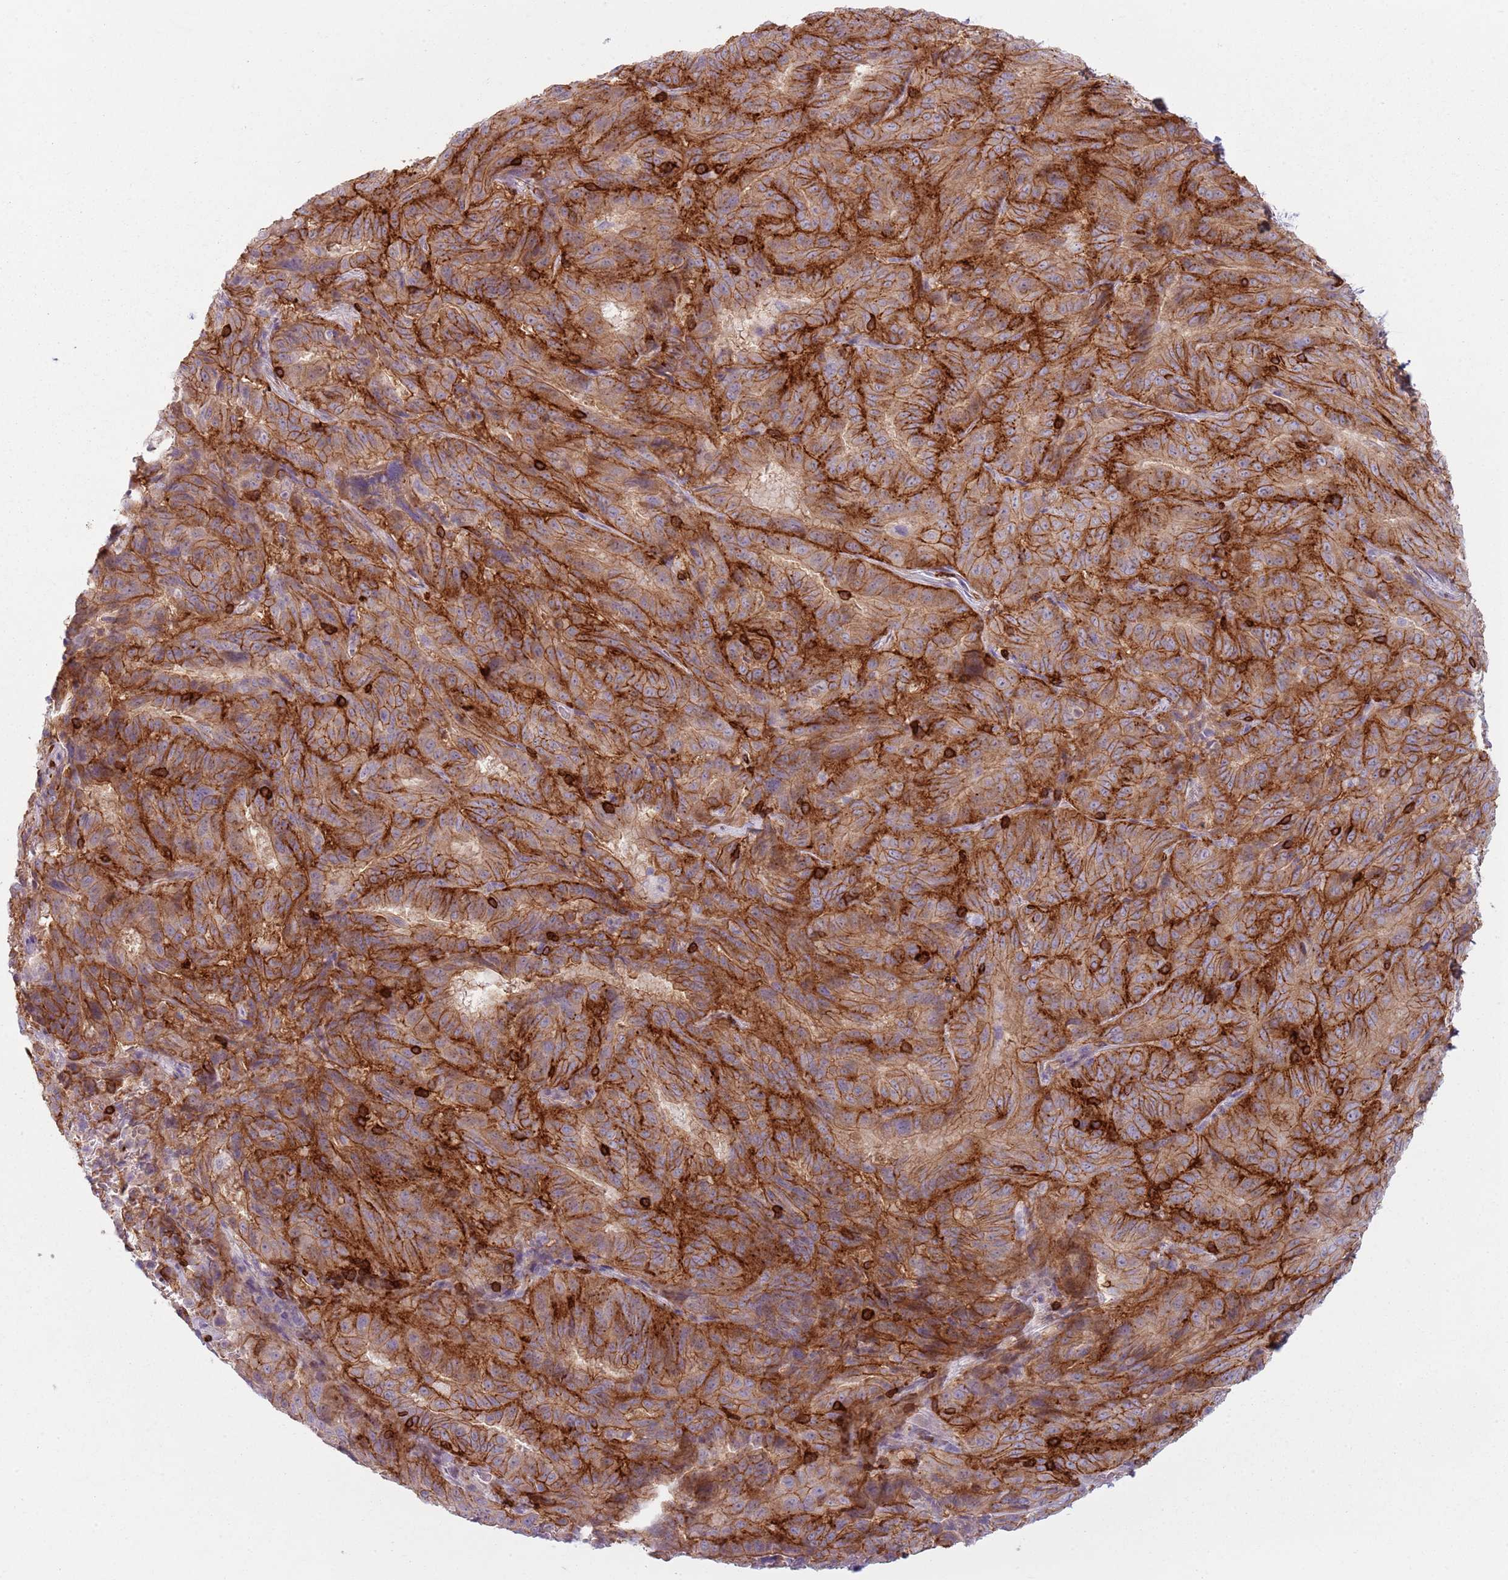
{"staining": {"intensity": "moderate", "quantity": ">75%", "location": "cytoplasmic/membranous"}, "tissue": "pancreatic cancer", "cell_type": "Tumor cells", "image_type": "cancer", "snomed": [{"axis": "morphology", "description": "Adenocarcinoma, NOS"}, {"axis": "topography", "description": "Pancreas"}], "caption": "Immunohistochemistry of adenocarcinoma (pancreatic) displays medium levels of moderate cytoplasmic/membranous expression in about >75% of tumor cells. (DAB (3,3'-diaminobenzidine) = brown stain, brightfield microscopy at high magnification).", "gene": "ZNF583", "patient": {"sex": "male", "age": 63}}